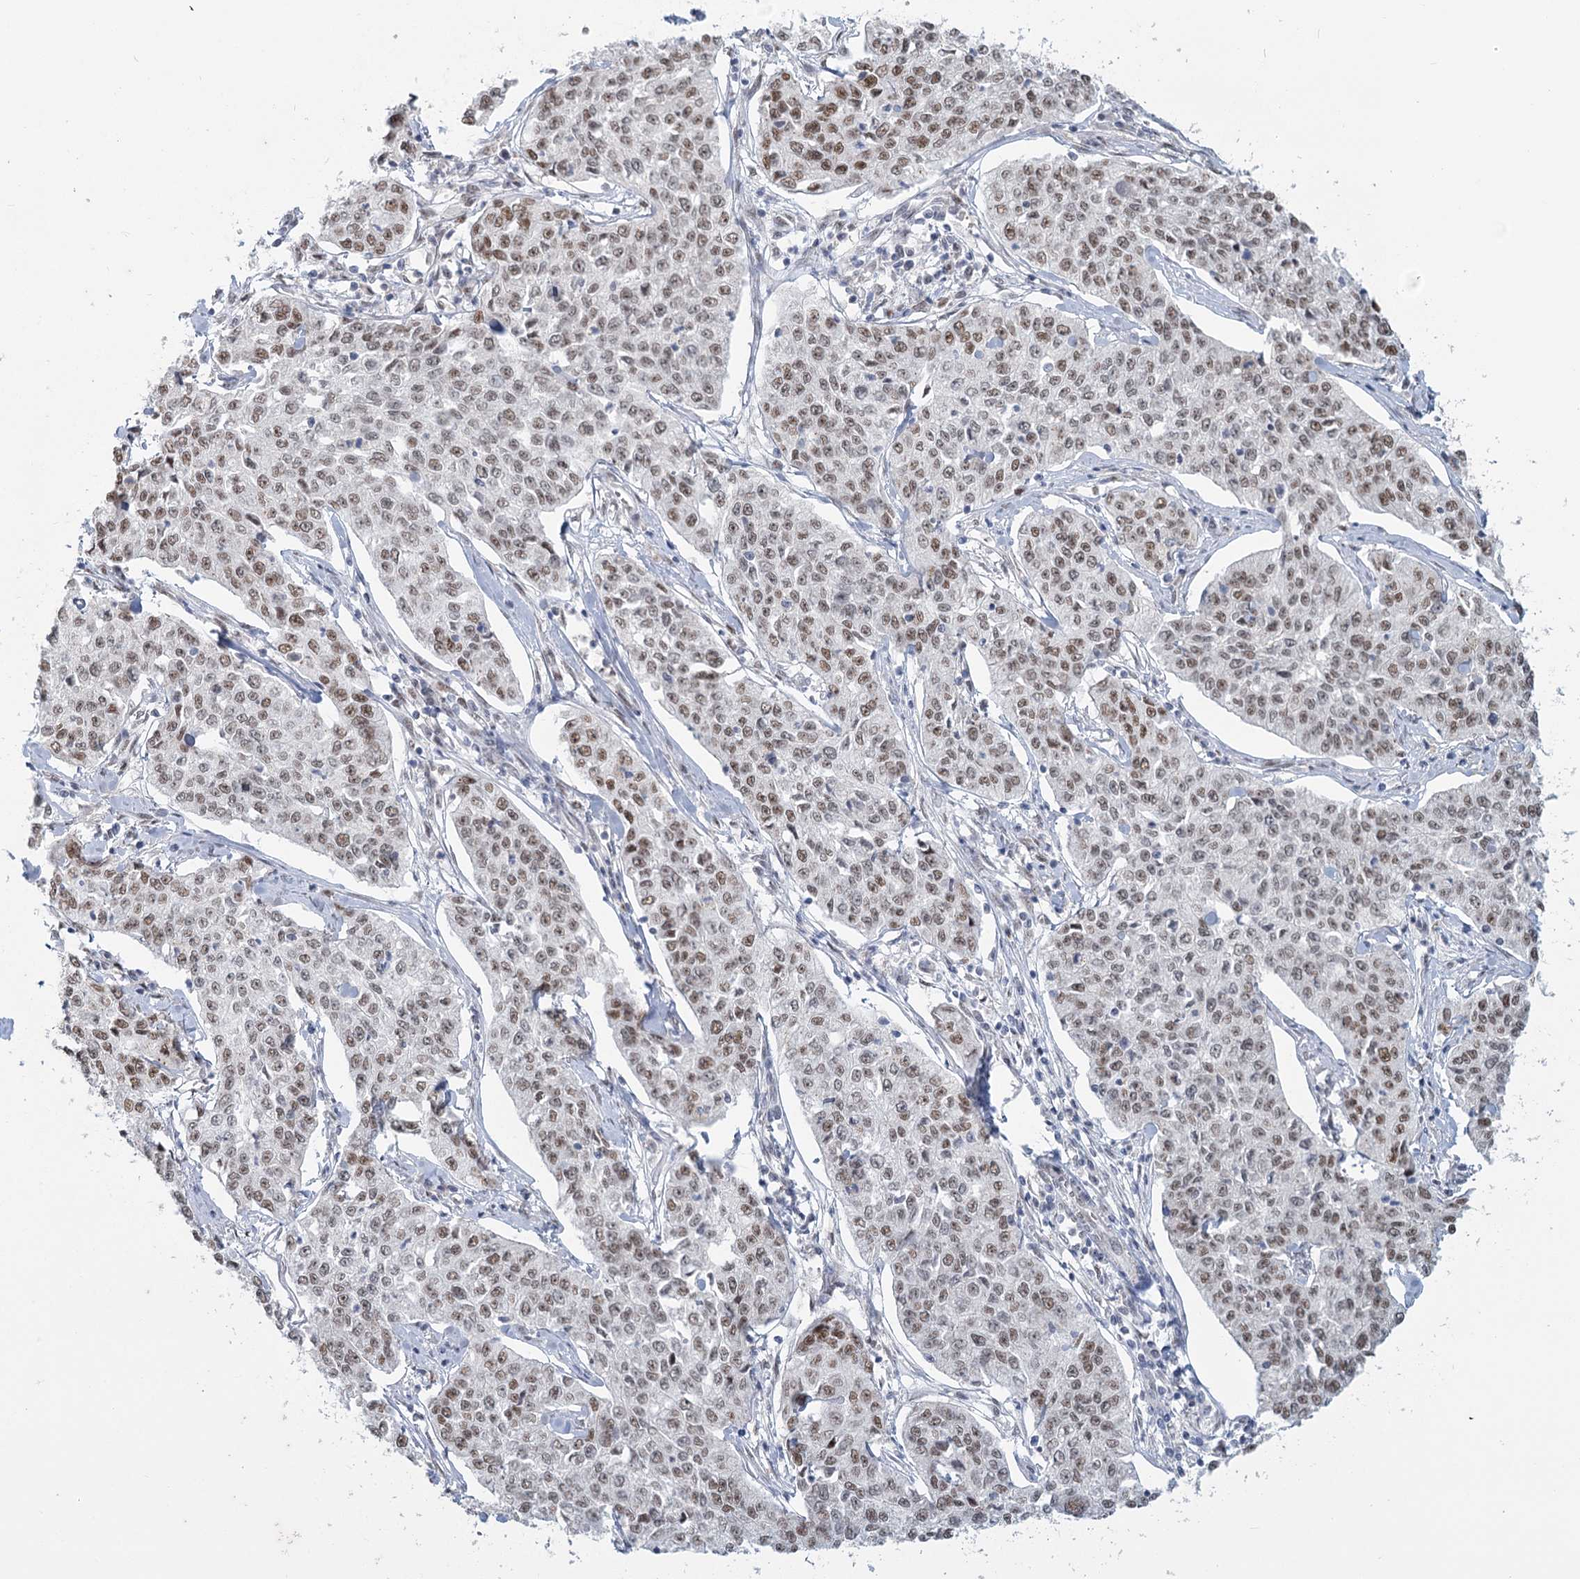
{"staining": {"intensity": "moderate", "quantity": ">75%", "location": "nuclear"}, "tissue": "cervical cancer", "cell_type": "Tumor cells", "image_type": "cancer", "snomed": [{"axis": "morphology", "description": "Squamous cell carcinoma, NOS"}, {"axis": "topography", "description": "Cervix"}], "caption": "A high-resolution histopathology image shows IHC staining of cervical cancer, which exhibits moderate nuclear positivity in about >75% of tumor cells. Ihc stains the protein in brown and the nuclei are stained blue.", "gene": "MTG1", "patient": {"sex": "female", "age": 35}}